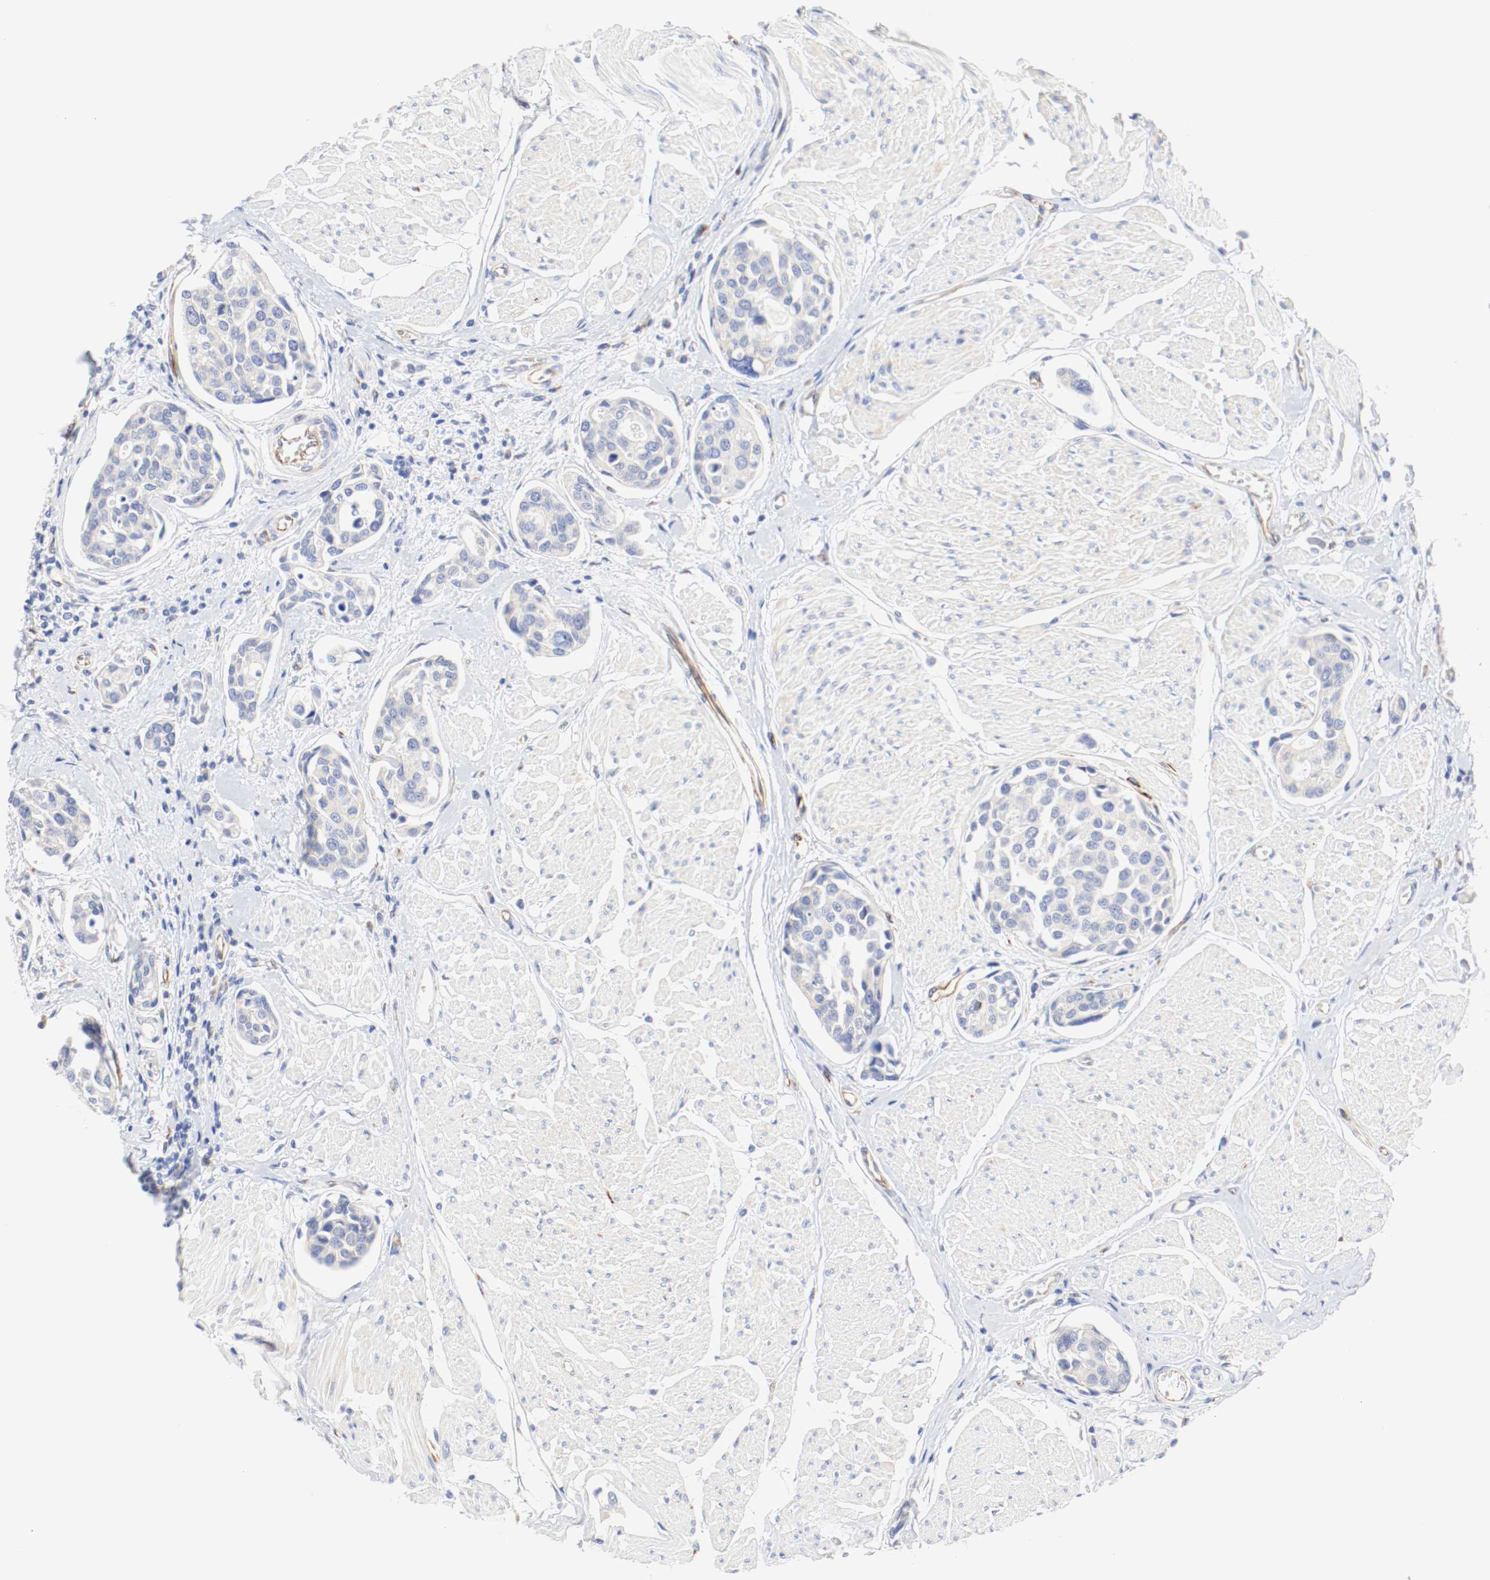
{"staining": {"intensity": "weak", "quantity": "<25%", "location": "cytoplasmic/membranous"}, "tissue": "urothelial cancer", "cell_type": "Tumor cells", "image_type": "cancer", "snomed": [{"axis": "morphology", "description": "Urothelial carcinoma, High grade"}, {"axis": "topography", "description": "Urinary bladder"}], "caption": "There is no significant positivity in tumor cells of urothelial cancer.", "gene": "GIT1", "patient": {"sex": "male", "age": 78}}